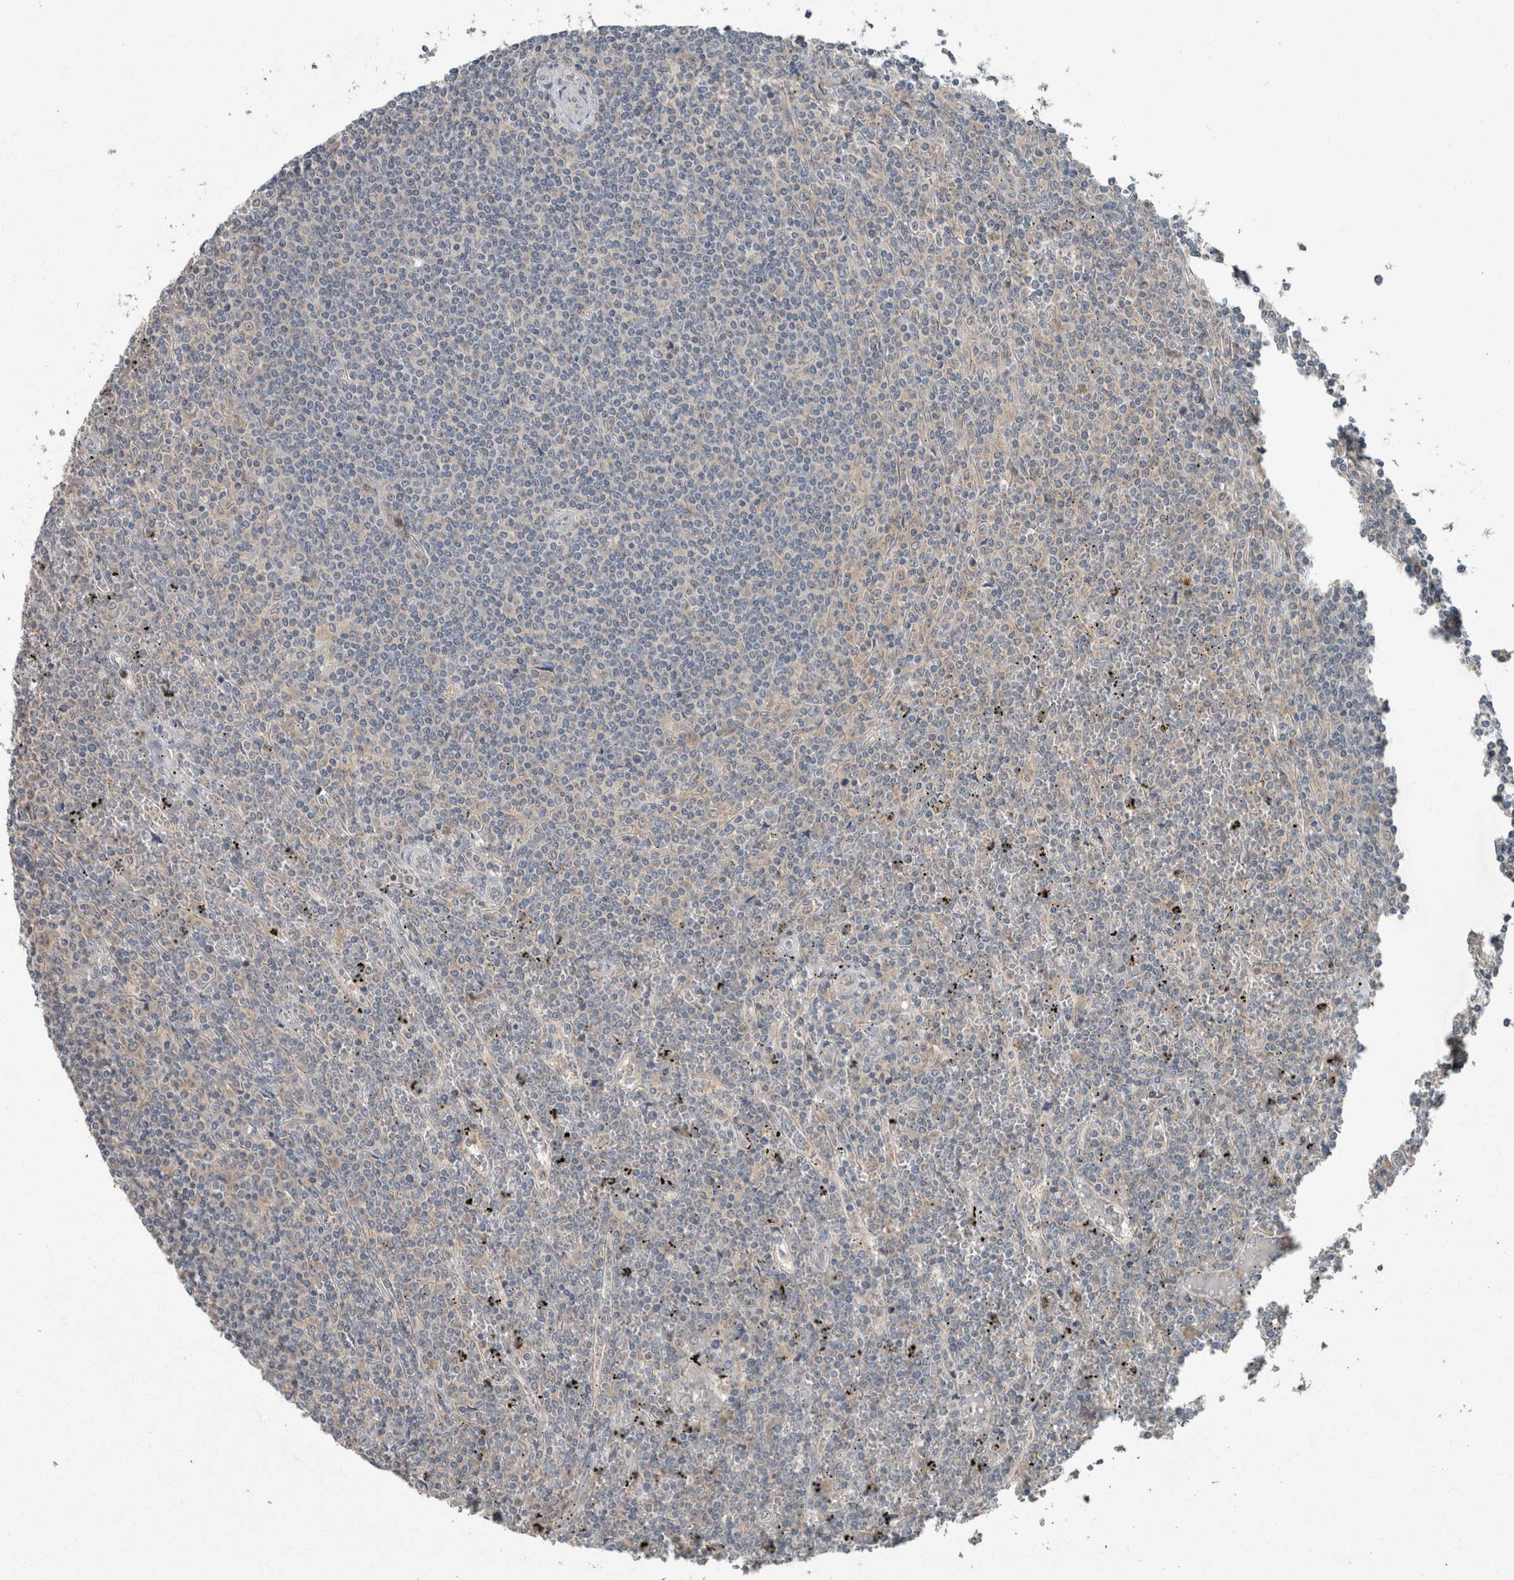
{"staining": {"intensity": "negative", "quantity": "none", "location": "none"}, "tissue": "lymphoma", "cell_type": "Tumor cells", "image_type": "cancer", "snomed": [{"axis": "morphology", "description": "Malignant lymphoma, non-Hodgkin's type, Low grade"}, {"axis": "topography", "description": "Spleen"}], "caption": "This is an IHC image of lymphoma. There is no expression in tumor cells.", "gene": "KNTC1", "patient": {"sex": "female", "age": 19}}